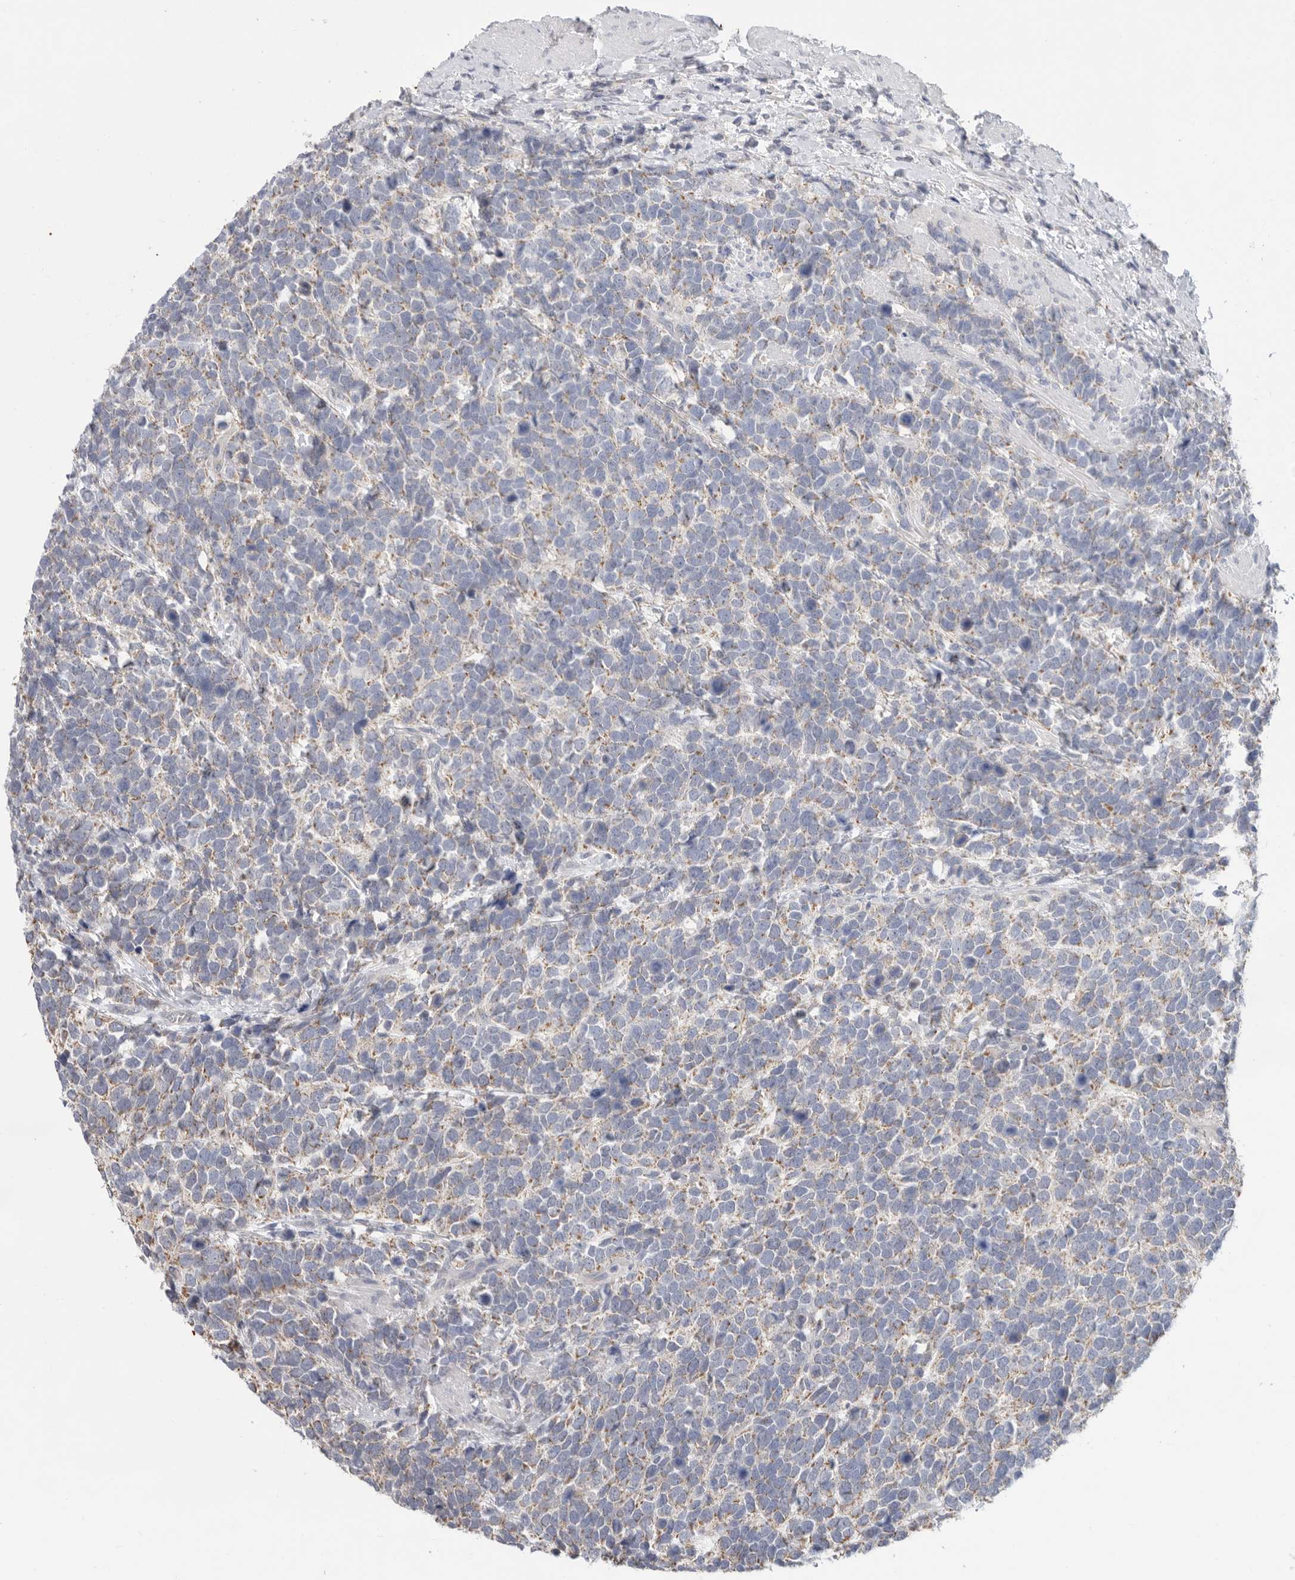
{"staining": {"intensity": "weak", "quantity": "25%-75%", "location": "cytoplasmic/membranous"}, "tissue": "urothelial cancer", "cell_type": "Tumor cells", "image_type": "cancer", "snomed": [{"axis": "morphology", "description": "Urothelial carcinoma, High grade"}, {"axis": "topography", "description": "Urinary bladder"}], "caption": "Human urothelial carcinoma (high-grade) stained with a brown dye shows weak cytoplasmic/membranous positive expression in approximately 25%-75% of tumor cells.", "gene": "MTFR1L", "patient": {"sex": "female", "age": 82}}